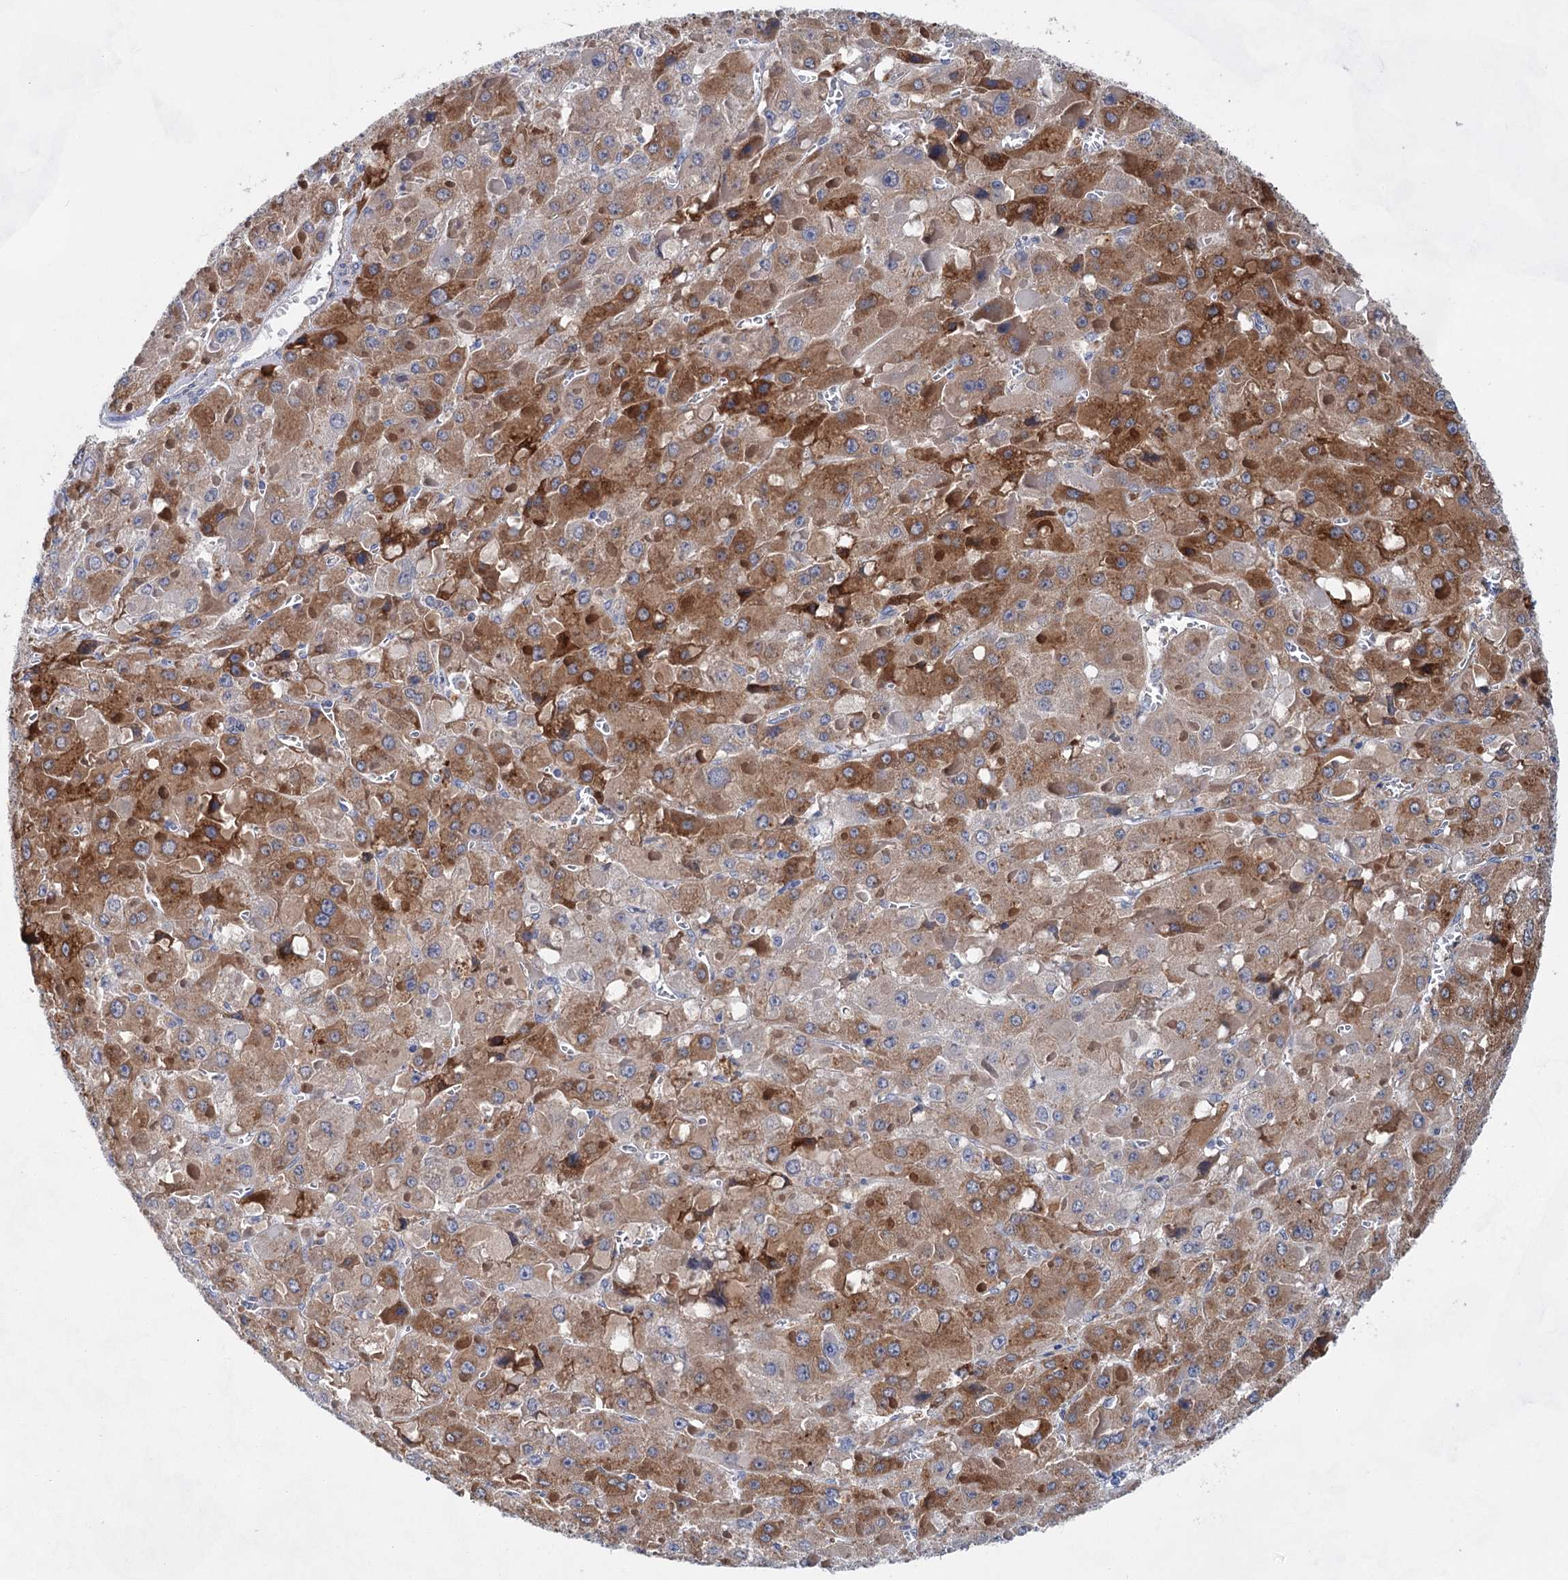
{"staining": {"intensity": "moderate", "quantity": ">75%", "location": "cytoplasmic/membranous"}, "tissue": "liver cancer", "cell_type": "Tumor cells", "image_type": "cancer", "snomed": [{"axis": "morphology", "description": "Carcinoma, Hepatocellular, NOS"}, {"axis": "topography", "description": "Liver"}], "caption": "Hepatocellular carcinoma (liver) stained with immunohistochemistry (IHC) demonstrates moderate cytoplasmic/membranous expression in approximately >75% of tumor cells. (Brightfield microscopy of DAB IHC at high magnification).", "gene": "MORN3", "patient": {"sex": "female", "age": 73}}